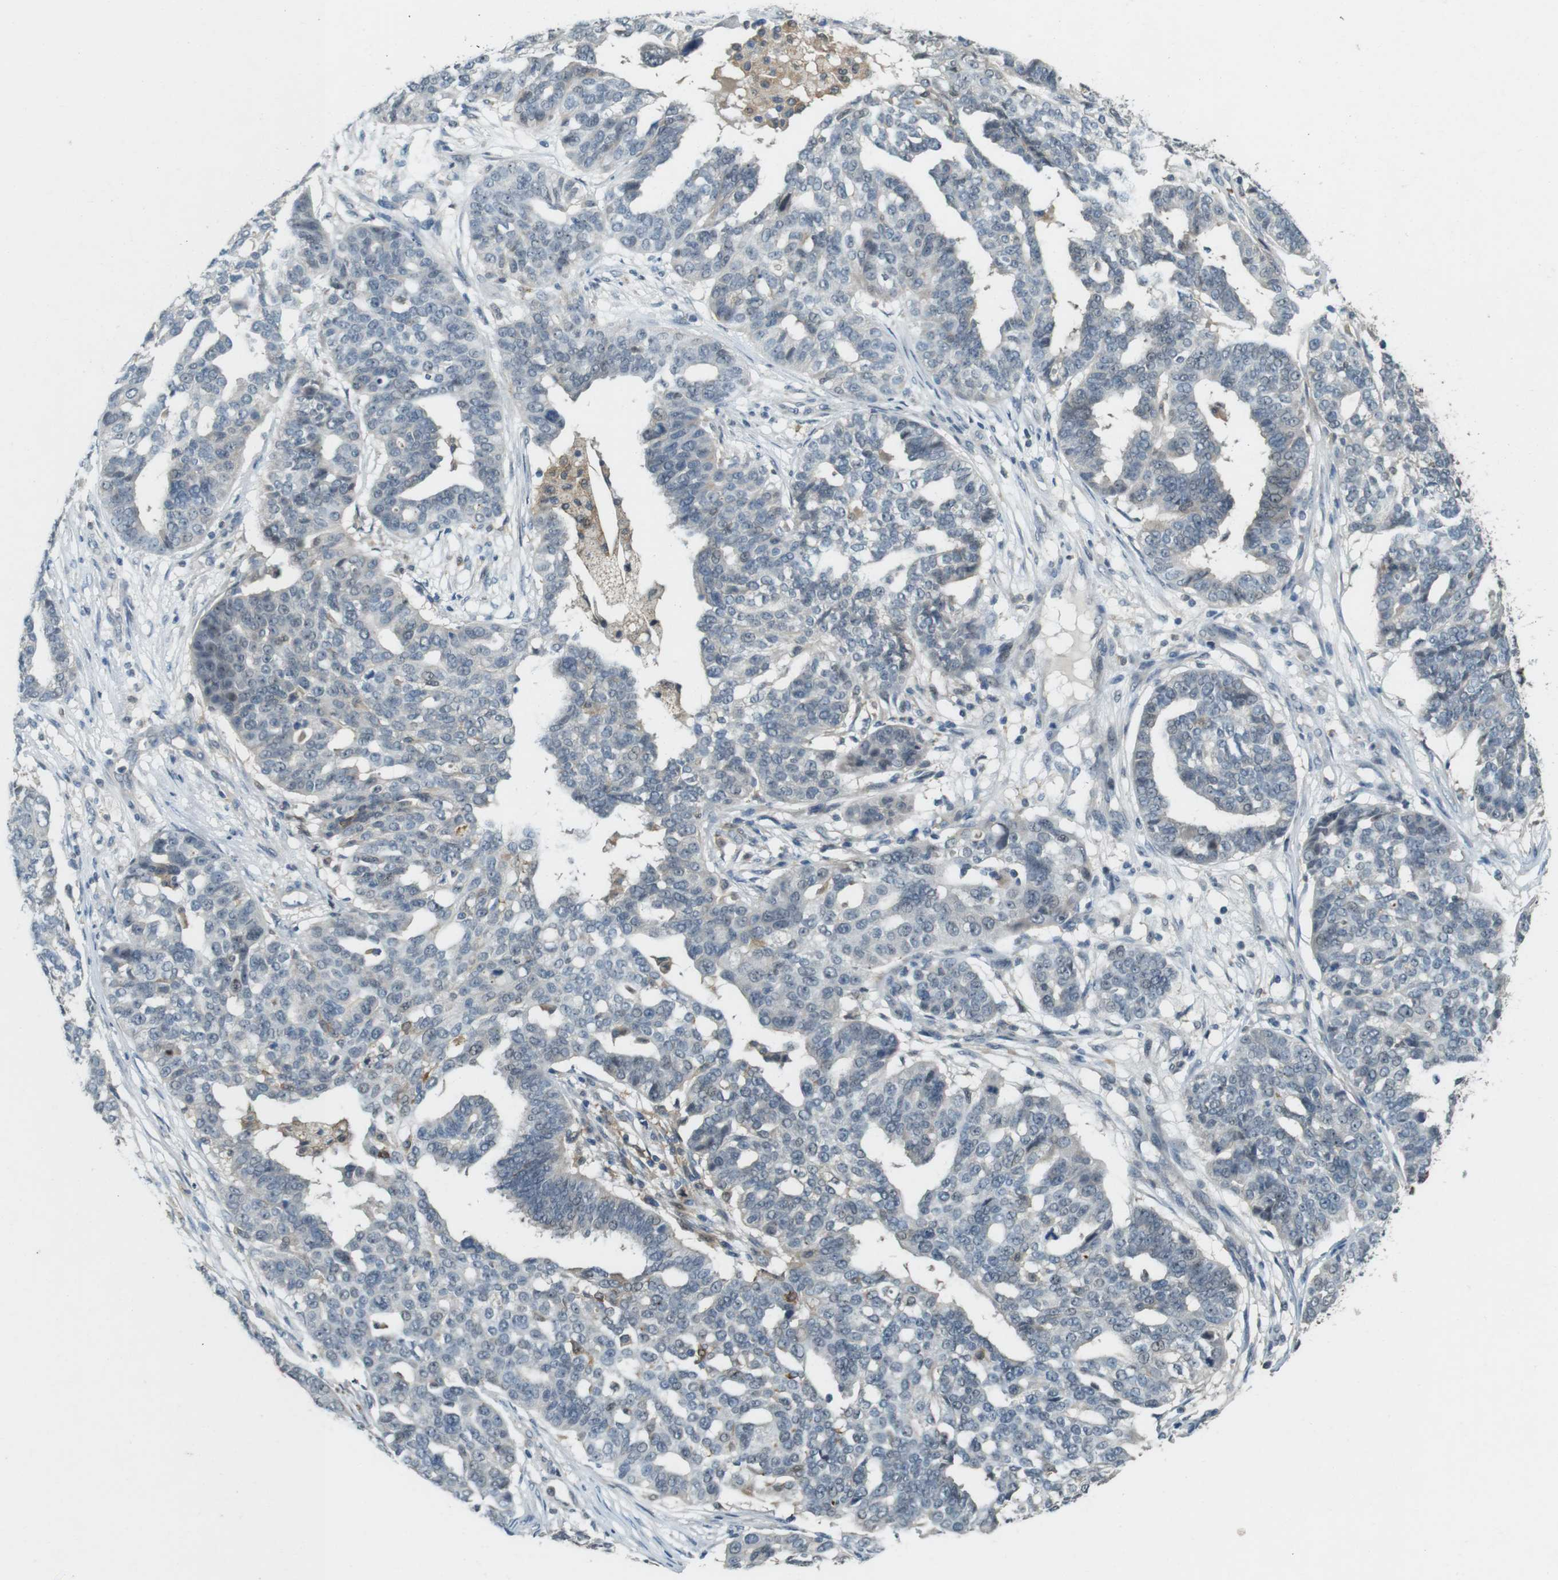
{"staining": {"intensity": "negative", "quantity": "none", "location": "none"}, "tissue": "ovarian cancer", "cell_type": "Tumor cells", "image_type": "cancer", "snomed": [{"axis": "morphology", "description": "Cystadenocarcinoma, serous, NOS"}, {"axis": "topography", "description": "Ovary"}], "caption": "A high-resolution micrograph shows immunohistochemistry (IHC) staining of ovarian cancer (serous cystadenocarcinoma), which exhibits no significant positivity in tumor cells.", "gene": "CDK14", "patient": {"sex": "female", "age": 59}}